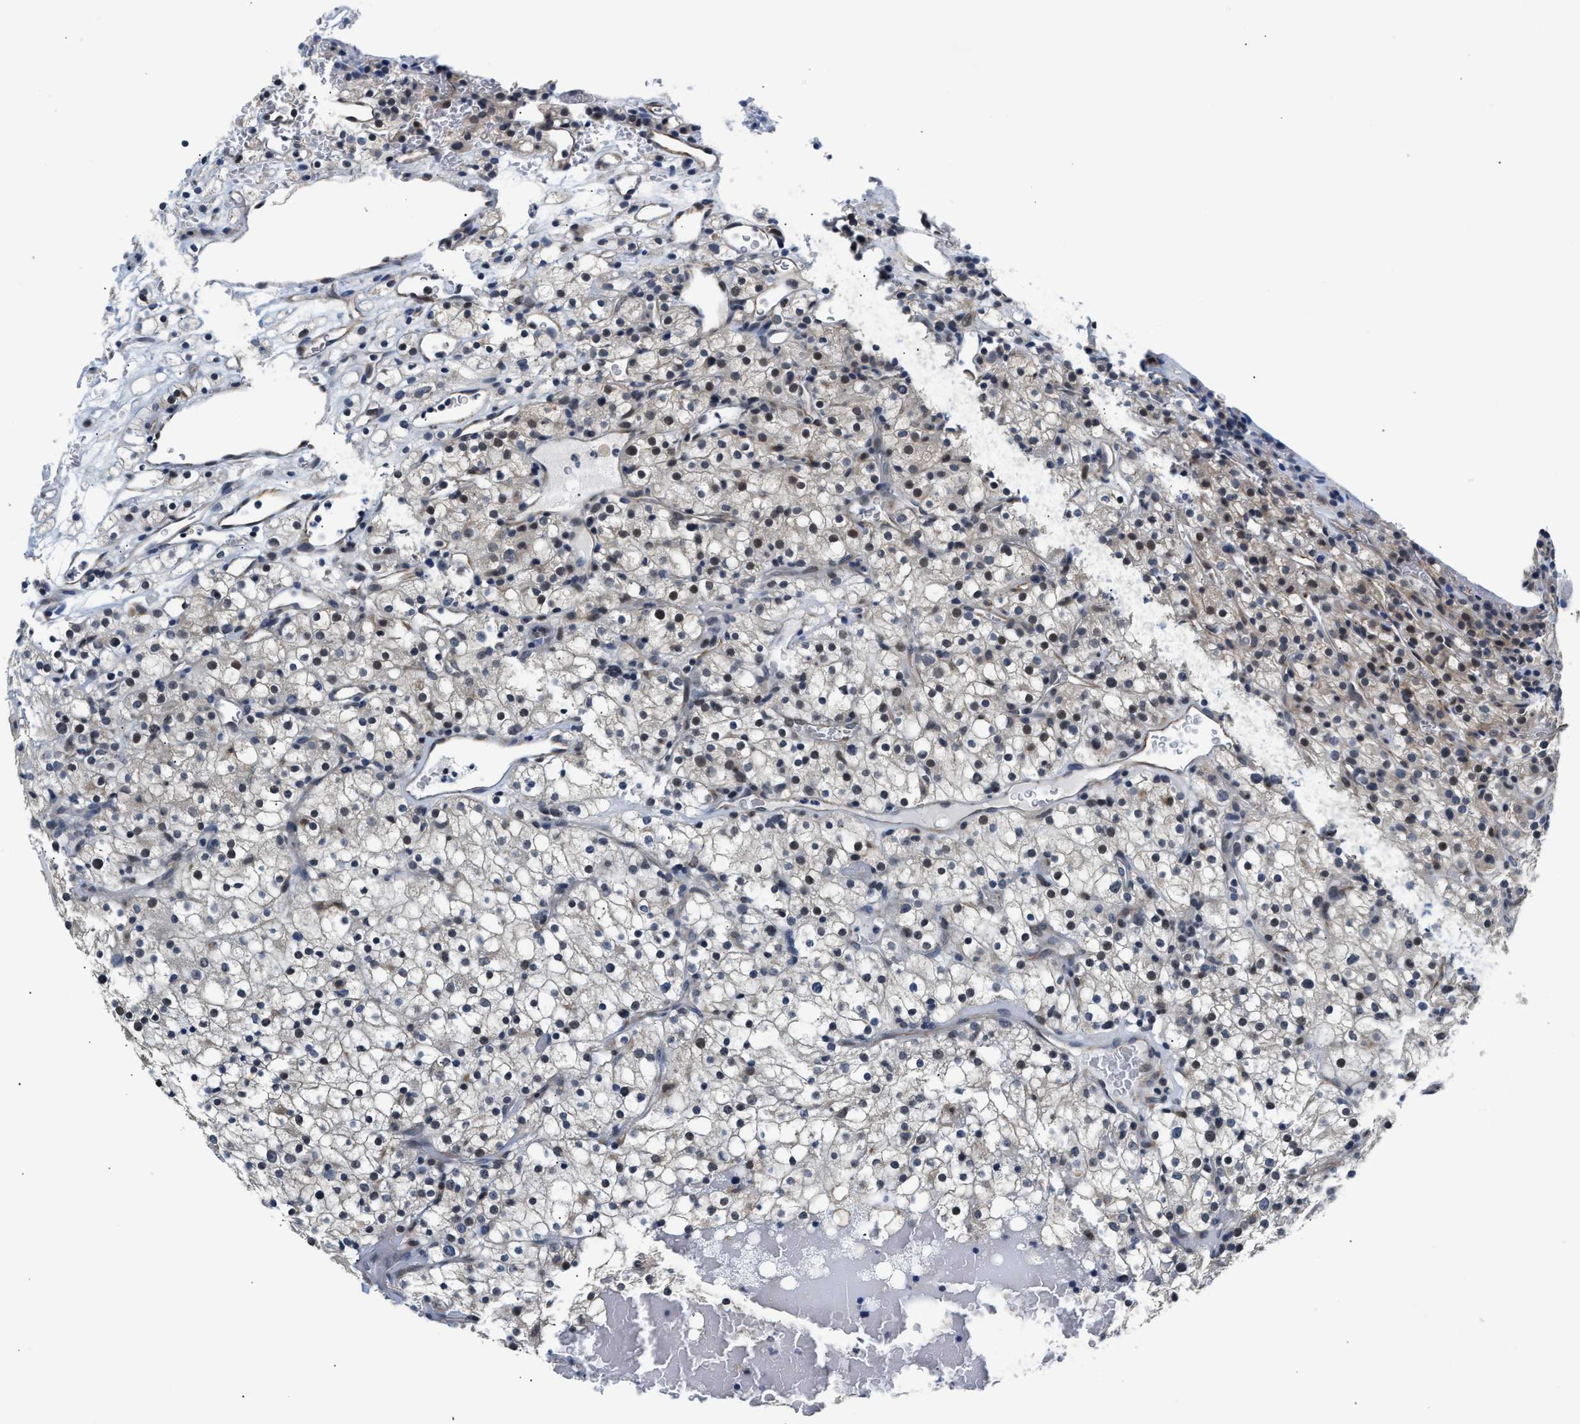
{"staining": {"intensity": "moderate", "quantity": "25%-75%", "location": "nuclear"}, "tissue": "renal cancer", "cell_type": "Tumor cells", "image_type": "cancer", "snomed": [{"axis": "morphology", "description": "Normal tissue, NOS"}, {"axis": "morphology", "description": "Adenocarcinoma, NOS"}, {"axis": "topography", "description": "Kidney"}], "caption": "High-power microscopy captured an immunohistochemistry image of adenocarcinoma (renal), revealing moderate nuclear positivity in about 25%-75% of tumor cells.", "gene": "PPM1H", "patient": {"sex": "female", "age": 72}}